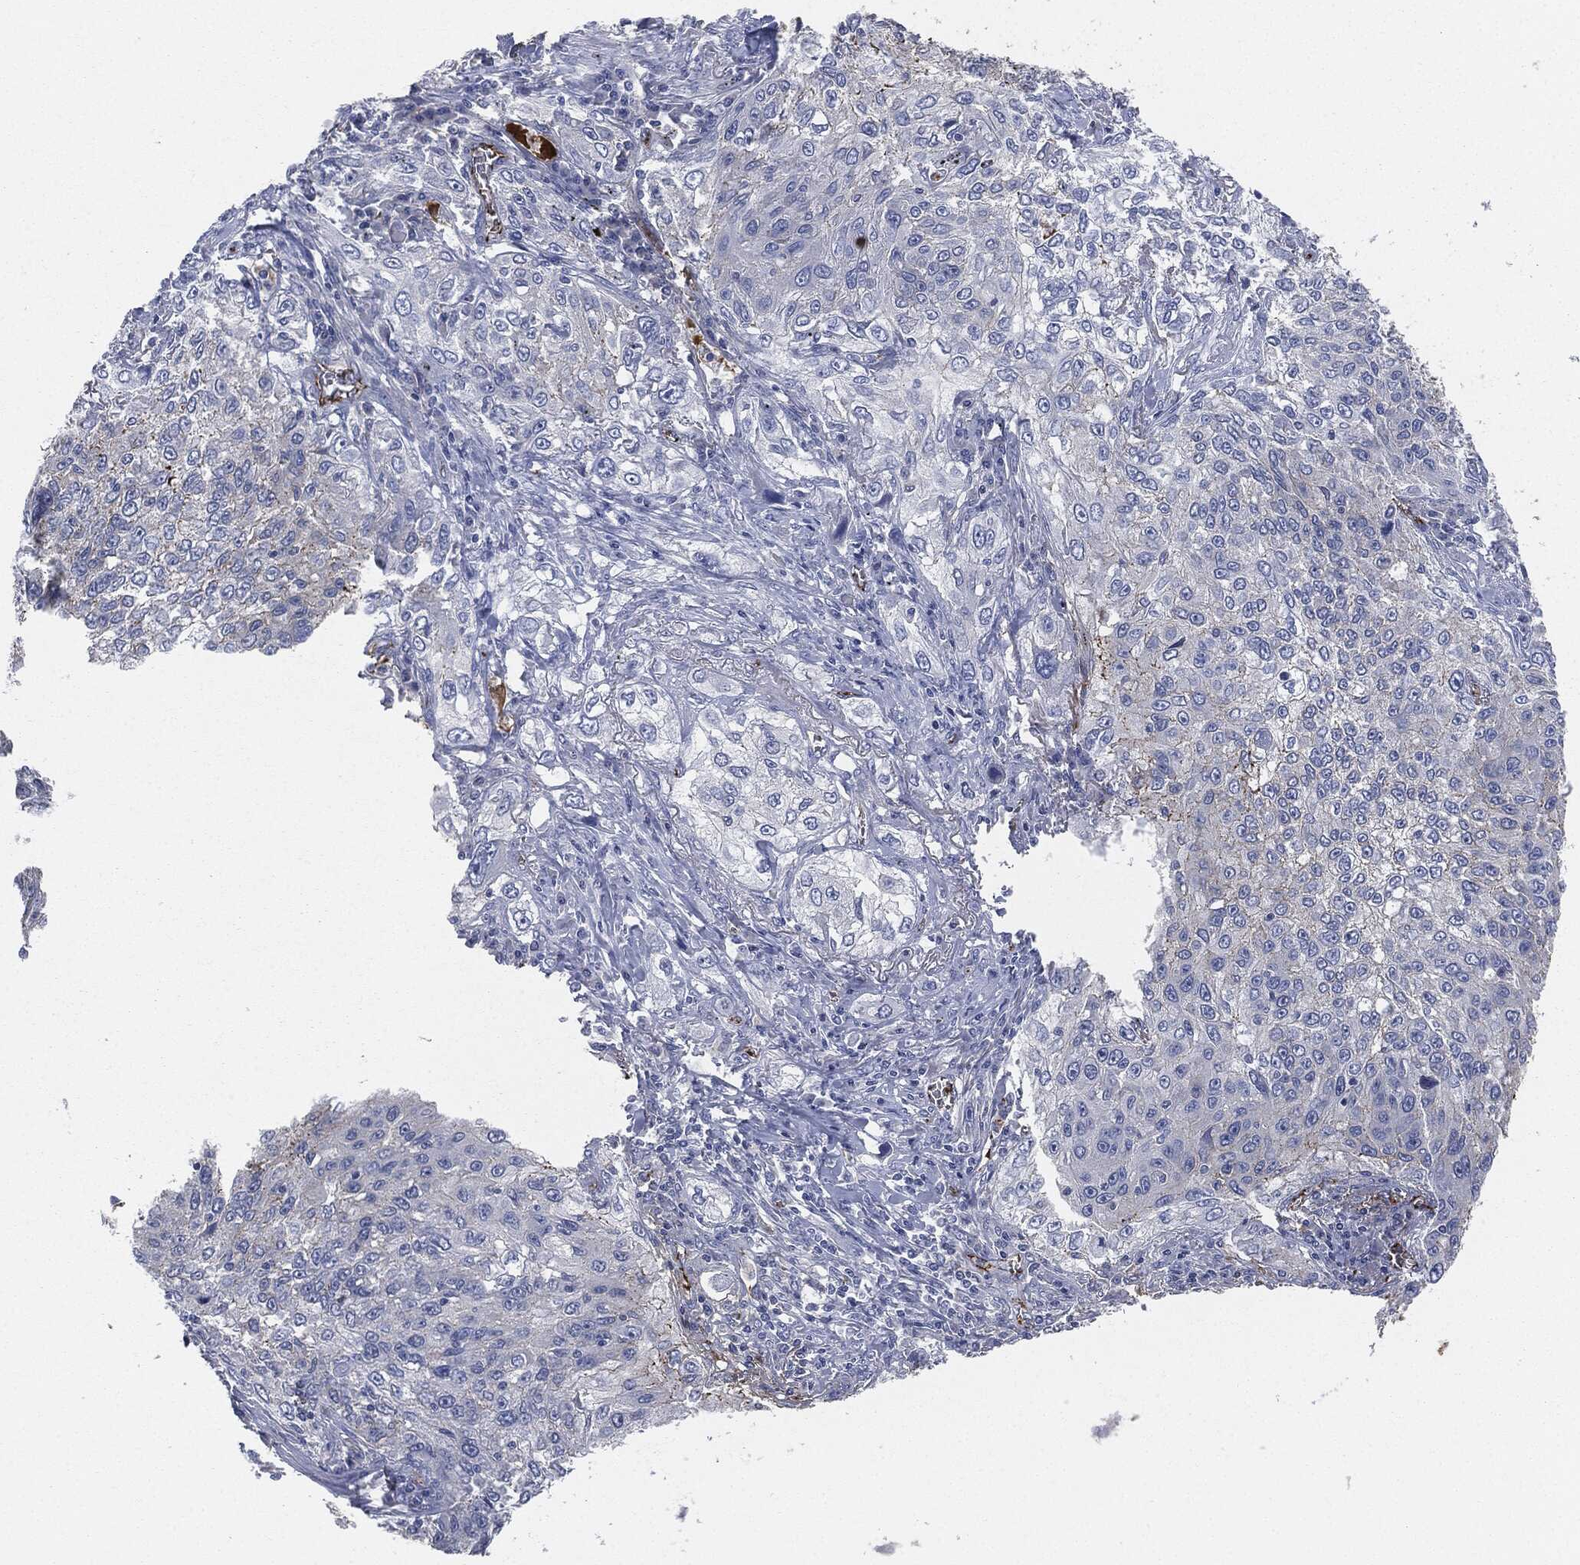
{"staining": {"intensity": "negative", "quantity": "none", "location": "none"}, "tissue": "lung cancer", "cell_type": "Tumor cells", "image_type": "cancer", "snomed": [{"axis": "morphology", "description": "Squamous cell carcinoma, NOS"}, {"axis": "topography", "description": "Lung"}], "caption": "The micrograph exhibits no significant positivity in tumor cells of lung squamous cell carcinoma.", "gene": "APOB", "patient": {"sex": "female", "age": 69}}